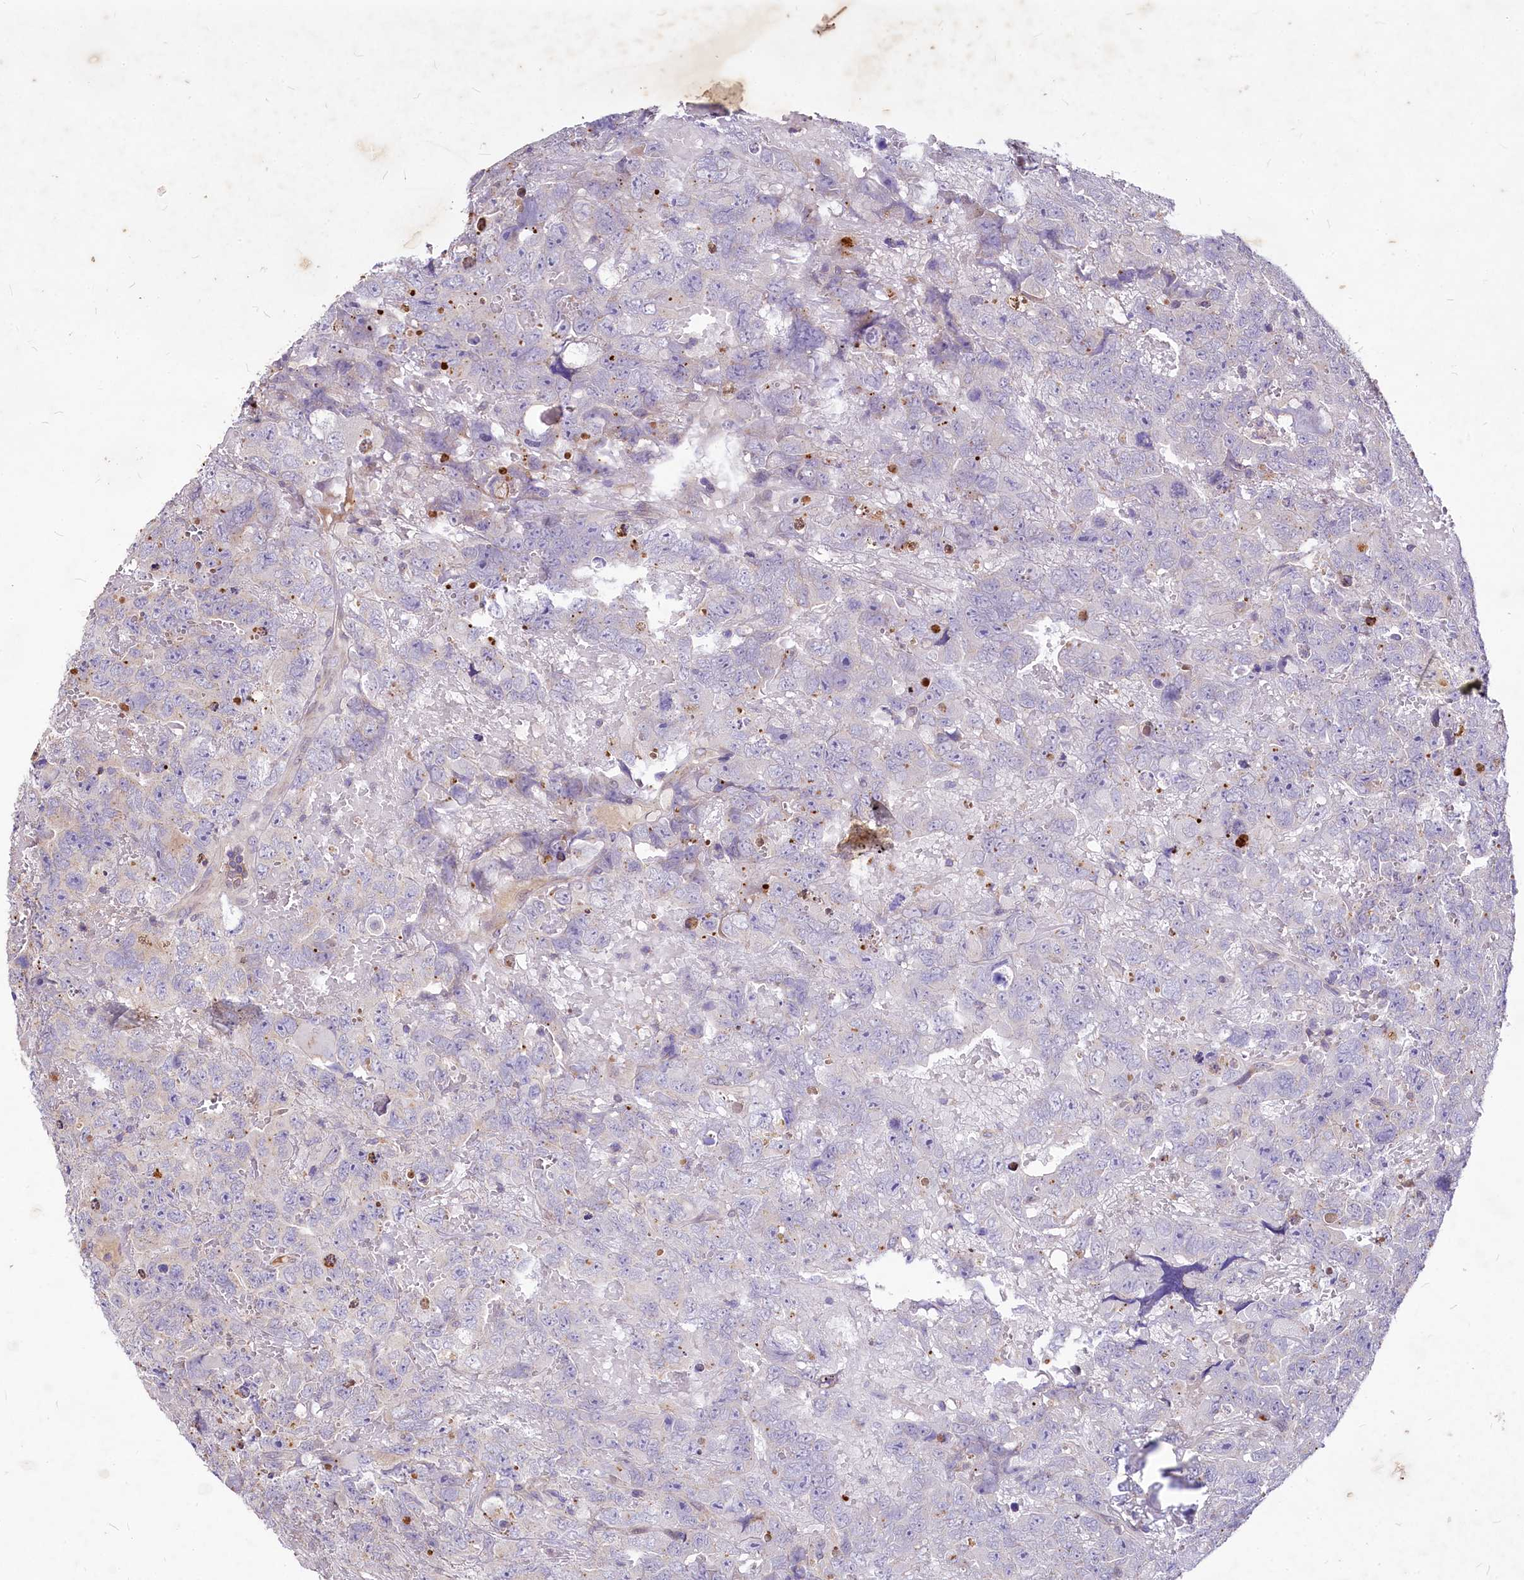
{"staining": {"intensity": "negative", "quantity": "none", "location": "none"}, "tissue": "testis cancer", "cell_type": "Tumor cells", "image_type": "cancer", "snomed": [{"axis": "morphology", "description": "Carcinoma, Embryonal, NOS"}, {"axis": "topography", "description": "Testis"}], "caption": "Immunohistochemistry (IHC) of human embryonal carcinoma (testis) reveals no positivity in tumor cells.", "gene": "C11orf86", "patient": {"sex": "male", "age": 45}}